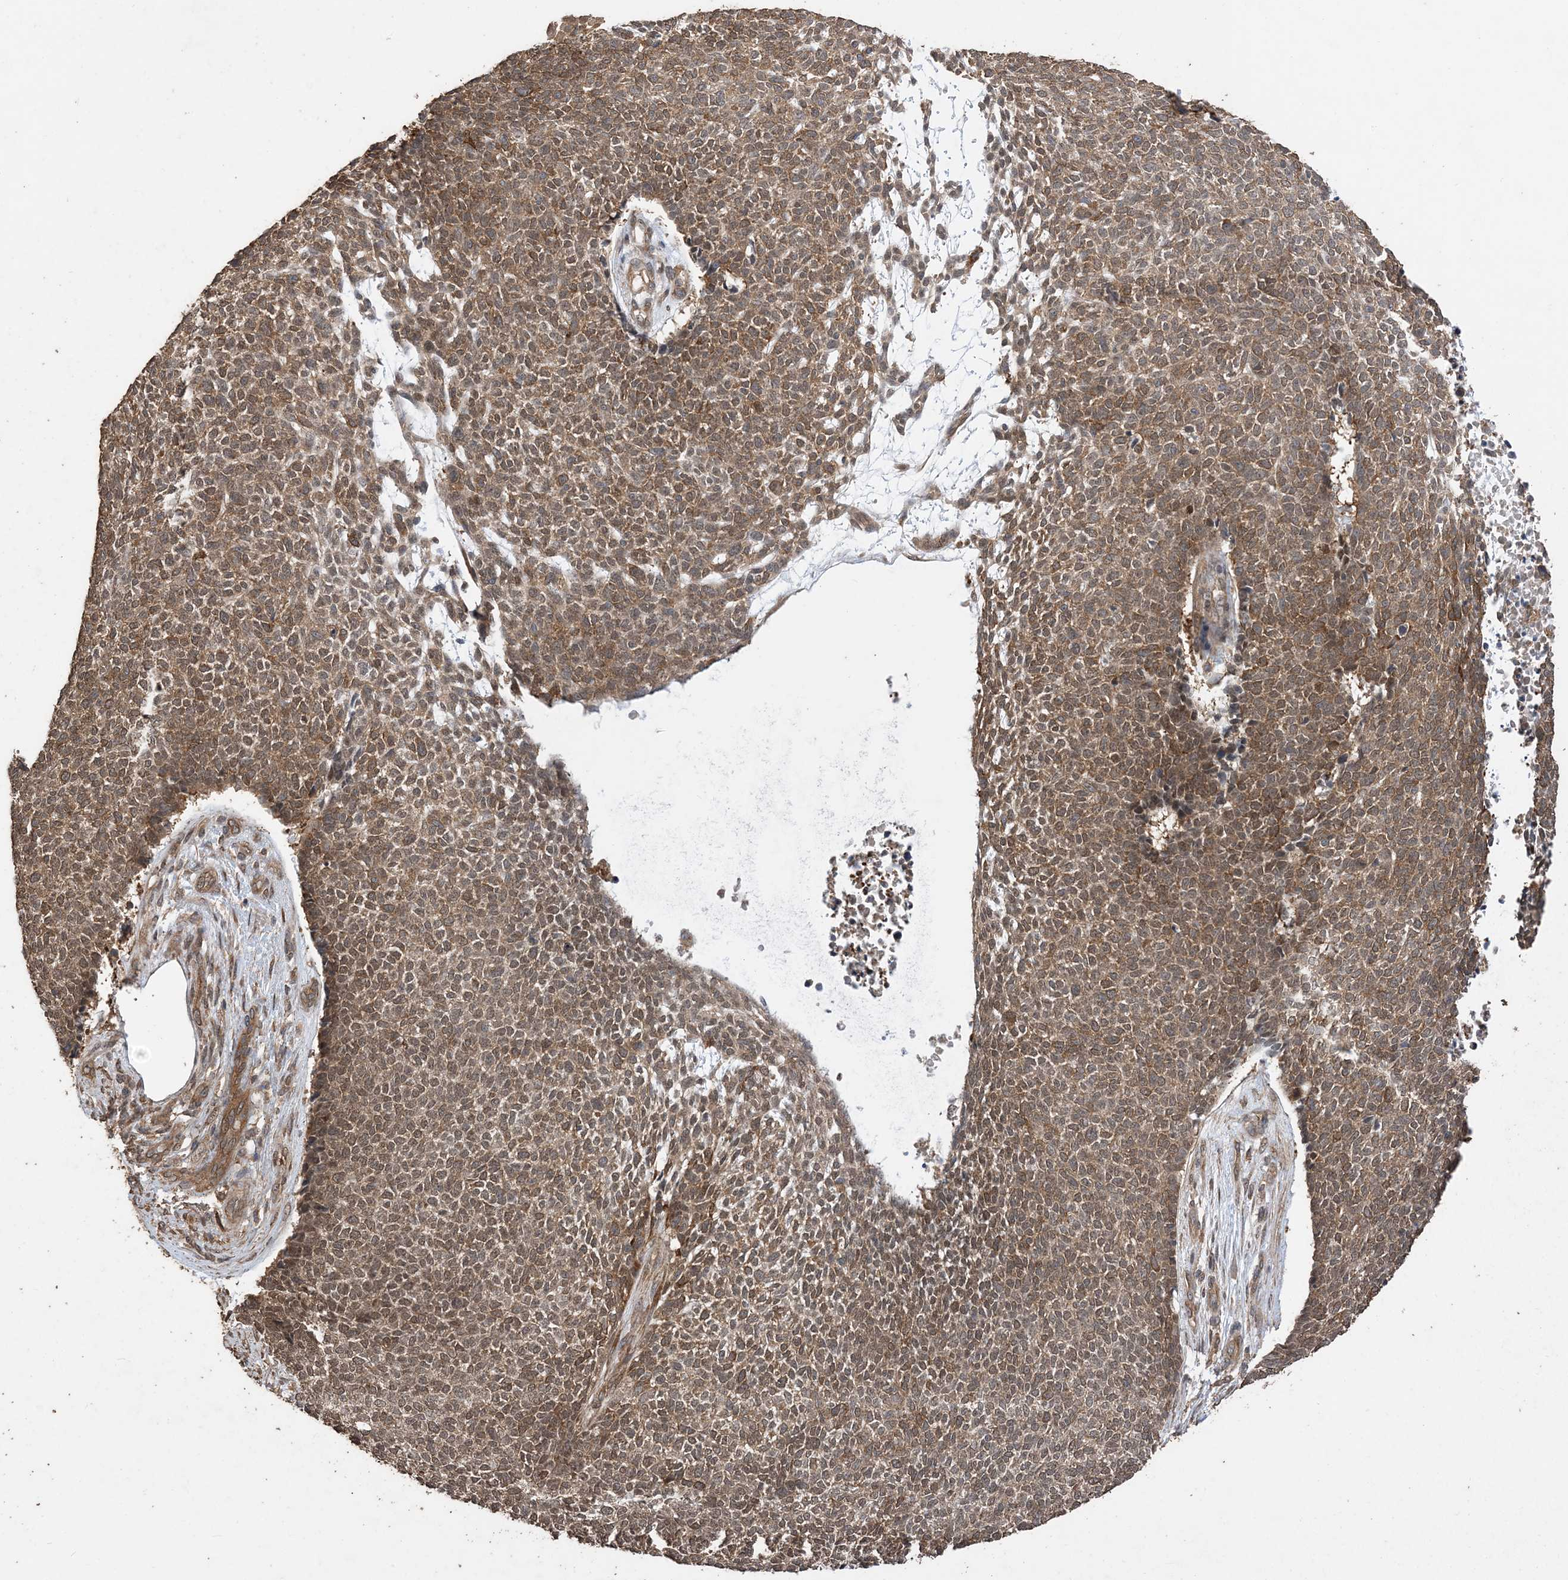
{"staining": {"intensity": "moderate", "quantity": ">75%", "location": "cytoplasmic/membranous,nuclear"}, "tissue": "skin cancer", "cell_type": "Tumor cells", "image_type": "cancer", "snomed": [{"axis": "morphology", "description": "Basal cell carcinoma"}, {"axis": "topography", "description": "Skin"}], "caption": "Immunohistochemistry (IHC) histopathology image of skin cancer (basal cell carcinoma) stained for a protein (brown), which reveals medium levels of moderate cytoplasmic/membranous and nuclear staining in approximately >75% of tumor cells.", "gene": "ZKSCAN5", "patient": {"sex": "female", "age": 84}}